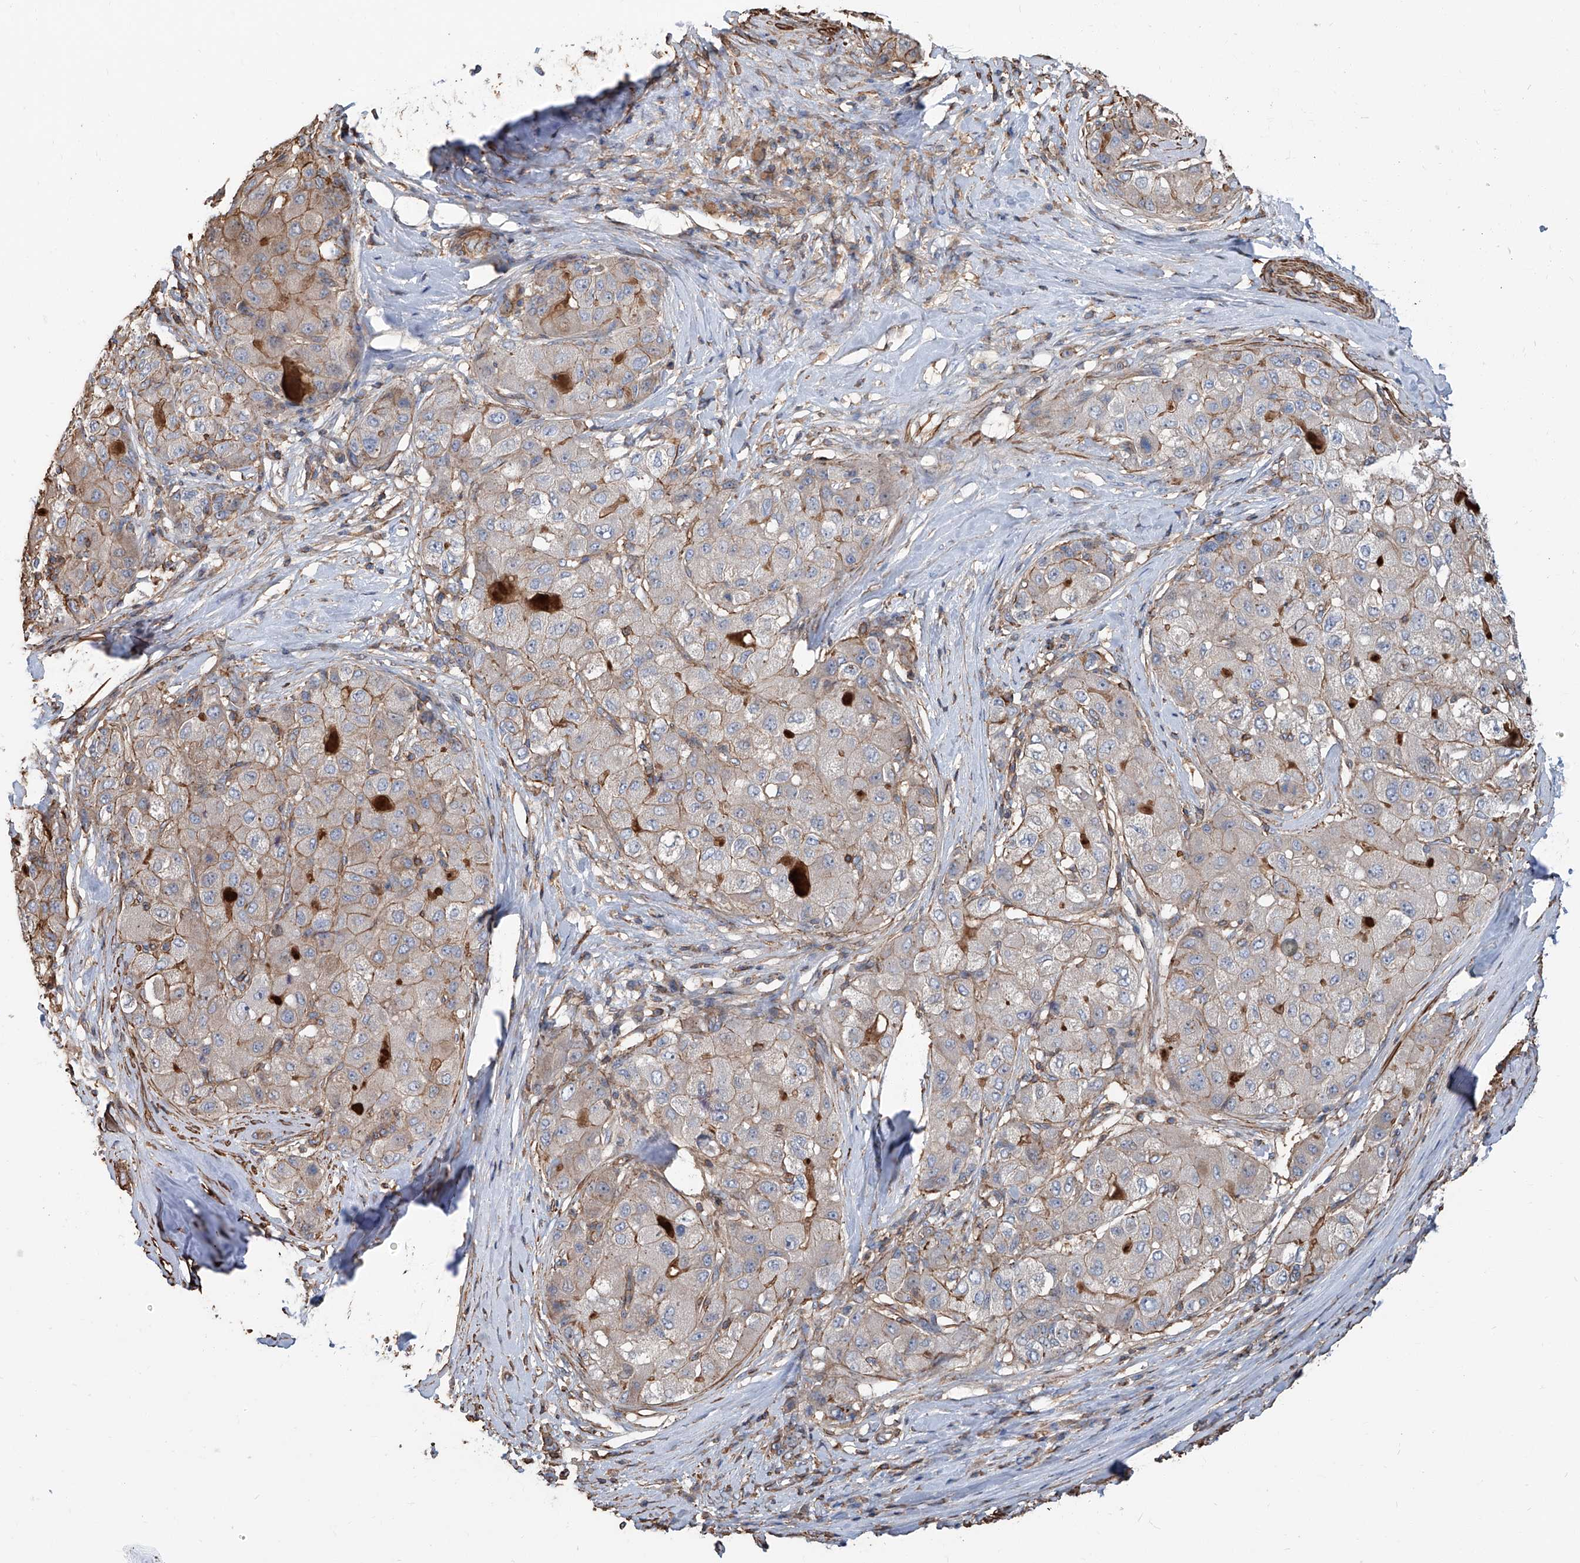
{"staining": {"intensity": "weak", "quantity": "25%-75%", "location": "cytoplasmic/membranous"}, "tissue": "liver cancer", "cell_type": "Tumor cells", "image_type": "cancer", "snomed": [{"axis": "morphology", "description": "Carcinoma, Hepatocellular, NOS"}, {"axis": "topography", "description": "Liver"}], "caption": "Protein expression analysis of liver cancer (hepatocellular carcinoma) shows weak cytoplasmic/membranous expression in approximately 25%-75% of tumor cells. (DAB (3,3'-diaminobenzidine) IHC with brightfield microscopy, high magnification).", "gene": "PIEZO2", "patient": {"sex": "male", "age": 80}}